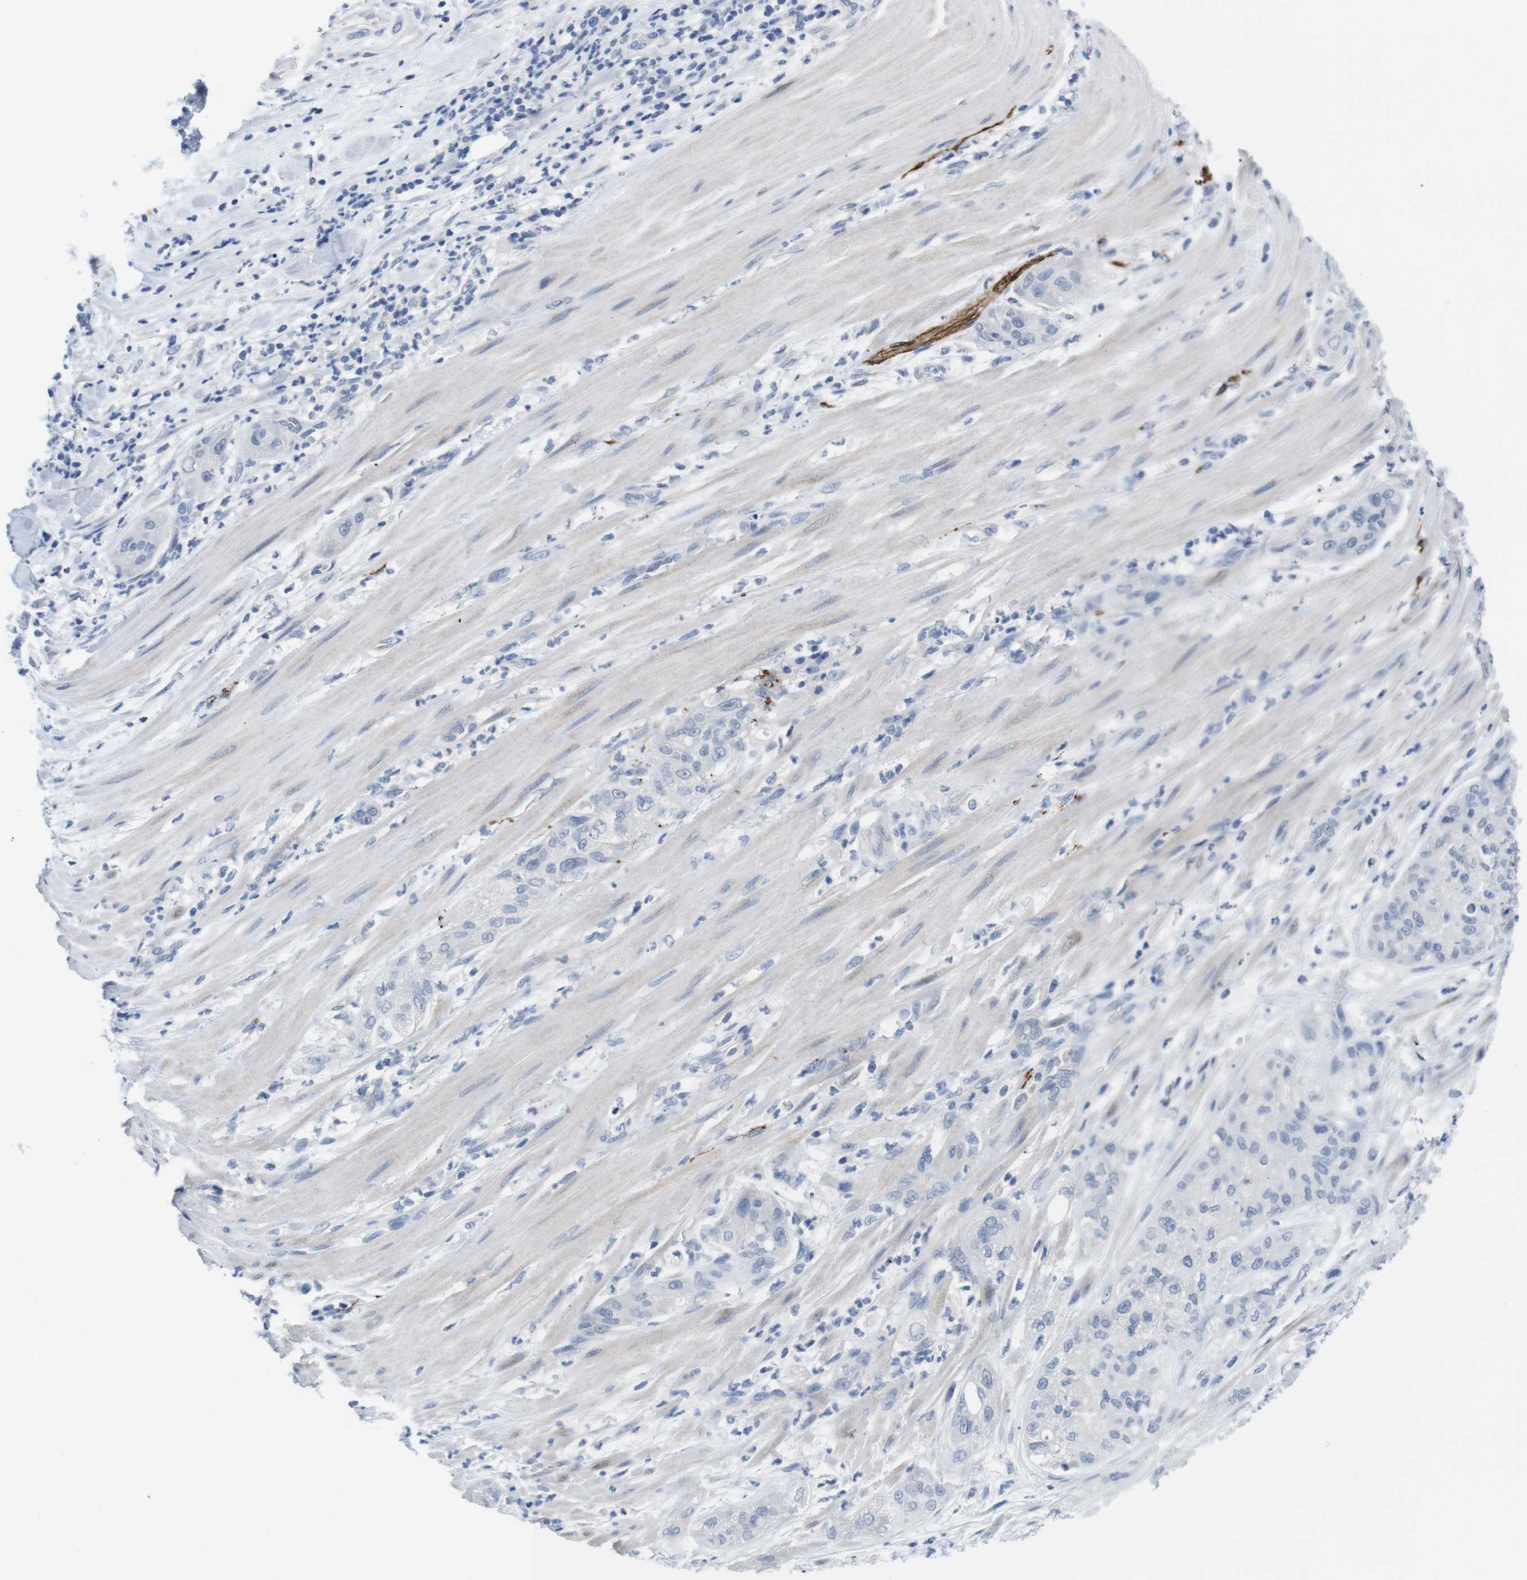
{"staining": {"intensity": "negative", "quantity": "none", "location": "none"}, "tissue": "pancreatic cancer", "cell_type": "Tumor cells", "image_type": "cancer", "snomed": [{"axis": "morphology", "description": "Adenocarcinoma, NOS"}, {"axis": "topography", "description": "Pancreas"}], "caption": "Adenocarcinoma (pancreatic) was stained to show a protein in brown. There is no significant expression in tumor cells. (DAB immunohistochemistry (IHC) visualized using brightfield microscopy, high magnification).", "gene": "MAP6", "patient": {"sex": "female", "age": 78}}